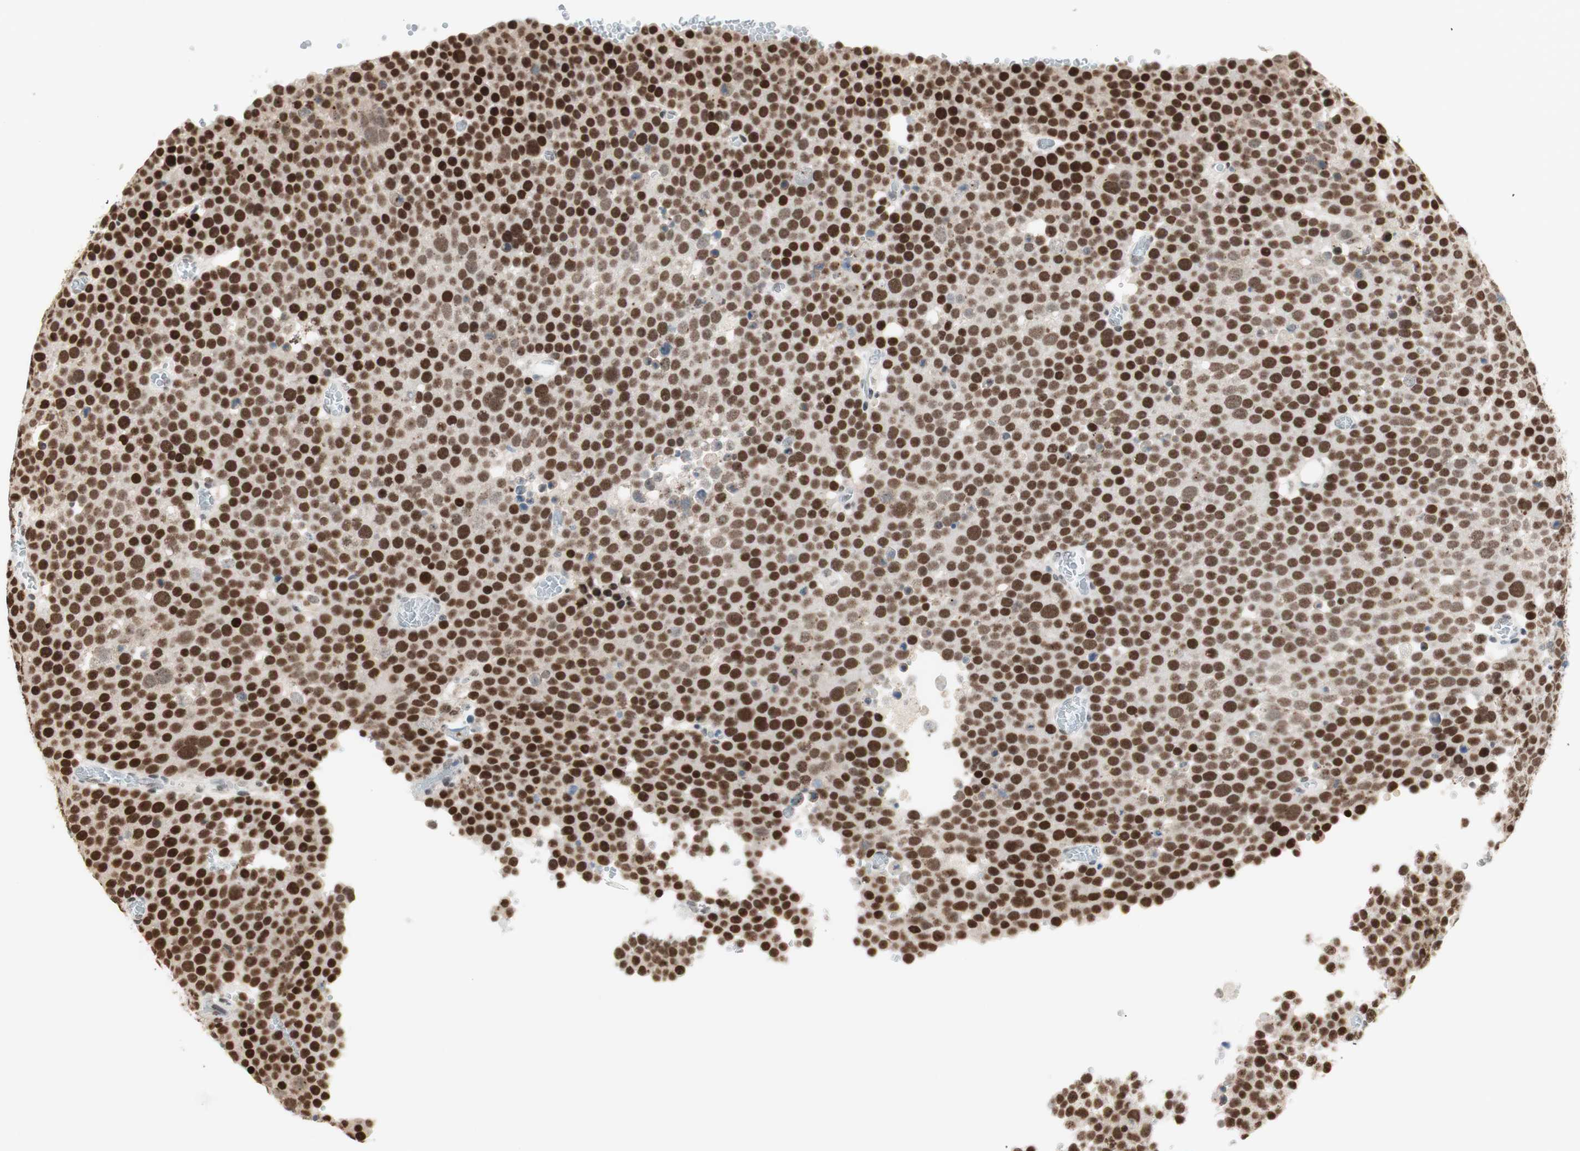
{"staining": {"intensity": "strong", "quantity": ">75%", "location": "nuclear"}, "tissue": "testis cancer", "cell_type": "Tumor cells", "image_type": "cancer", "snomed": [{"axis": "morphology", "description": "Seminoma, NOS"}, {"axis": "topography", "description": "Testis"}], "caption": "Brown immunohistochemical staining in testis seminoma demonstrates strong nuclear expression in about >75% of tumor cells. (DAB IHC with brightfield microscopy, high magnification).", "gene": "SMARCE1", "patient": {"sex": "male", "age": 71}}